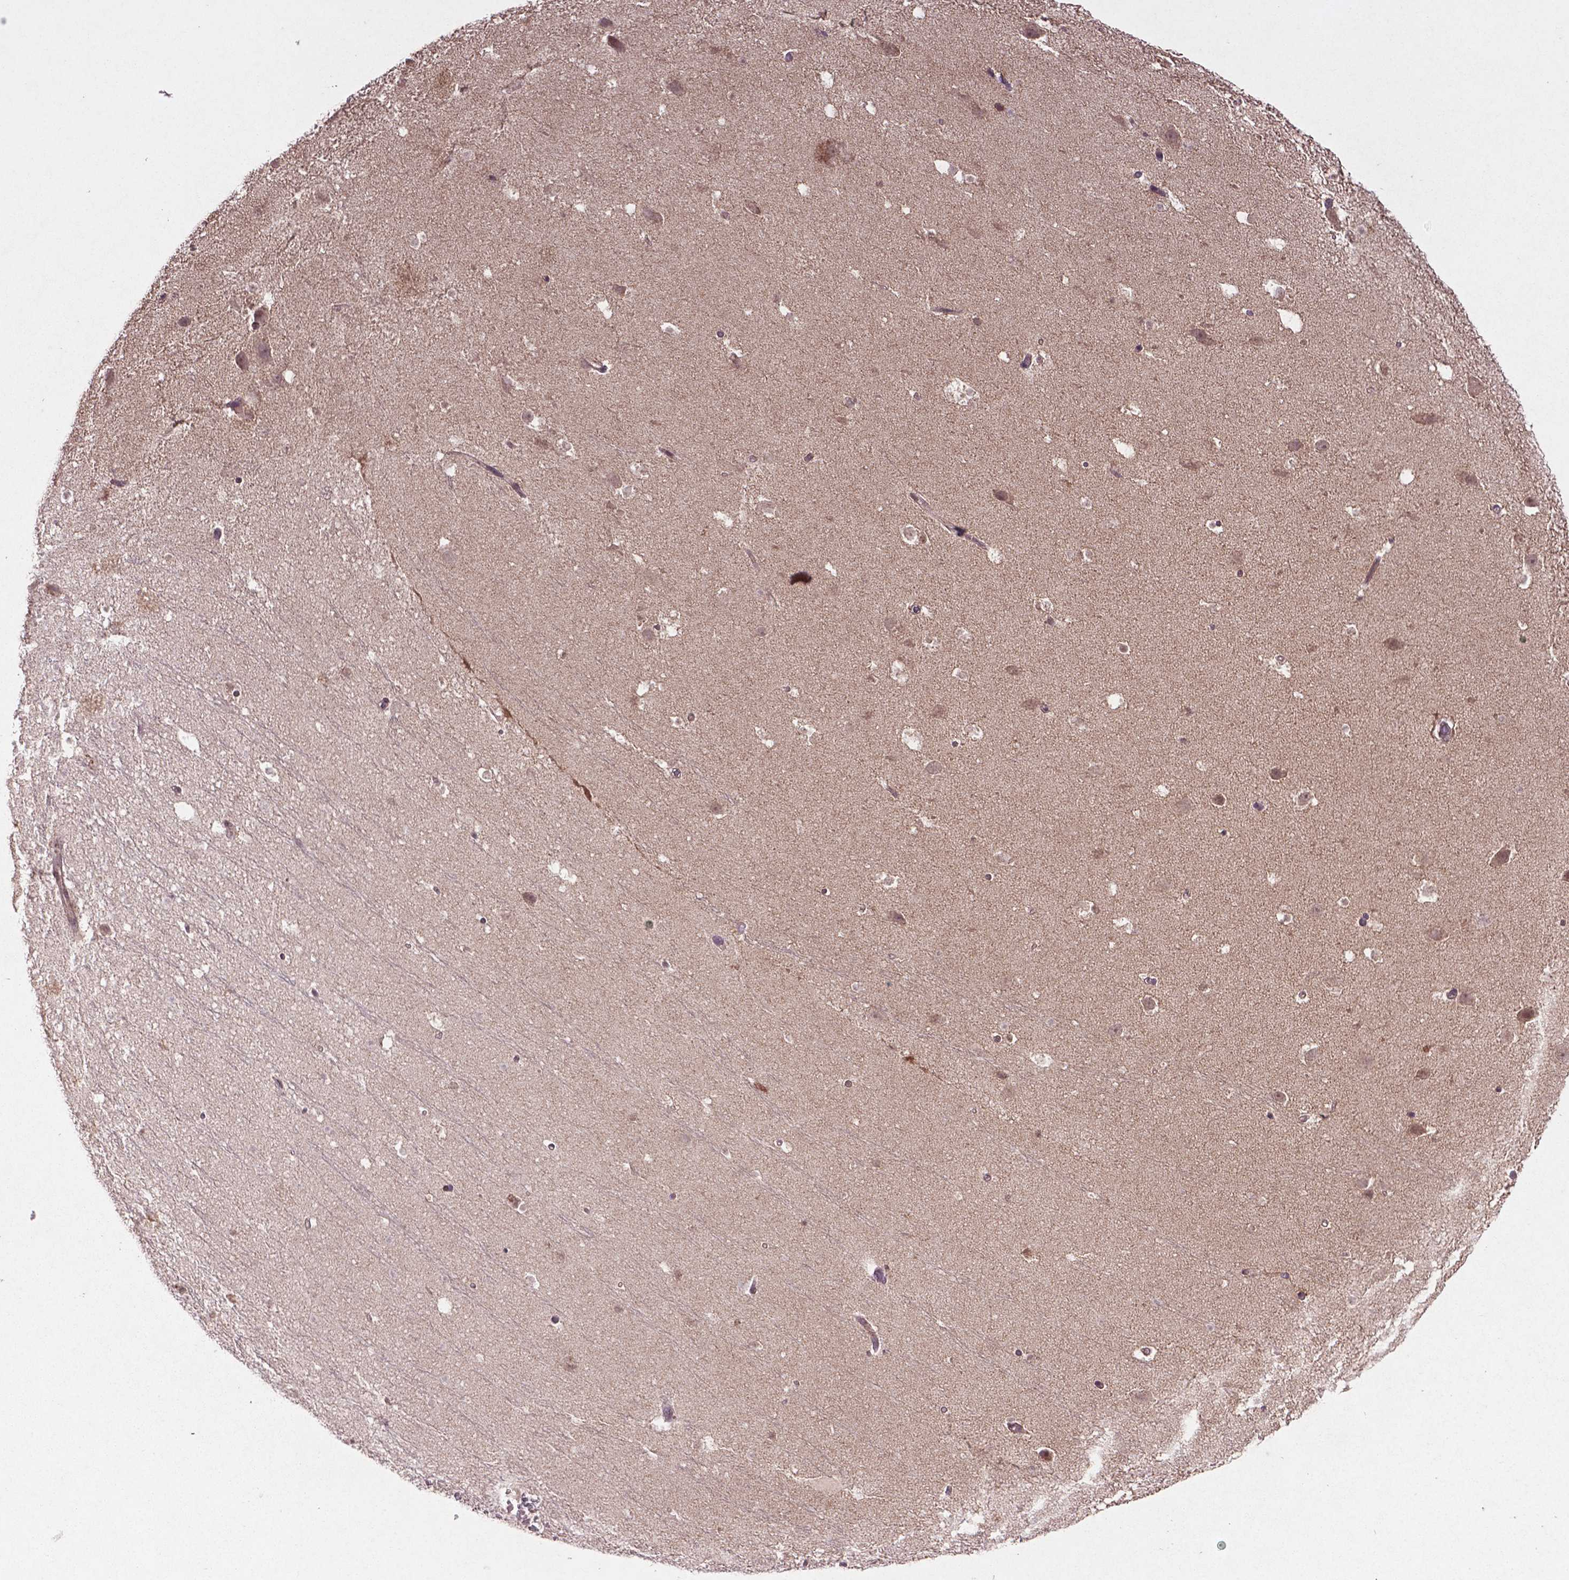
{"staining": {"intensity": "negative", "quantity": "none", "location": "none"}, "tissue": "hippocampus", "cell_type": "Glial cells", "image_type": "normal", "snomed": [{"axis": "morphology", "description": "Normal tissue, NOS"}, {"axis": "topography", "description": "Hippocampus"}], "caption": "Photomicrograph shows no significant protein staining in glial cells of normal hippocampus. (DAB (3,3'-diaminobenzidine) IHC, high magnification).", "gene": "GLRX", "patient": {"sex": "male", "age": 26}}